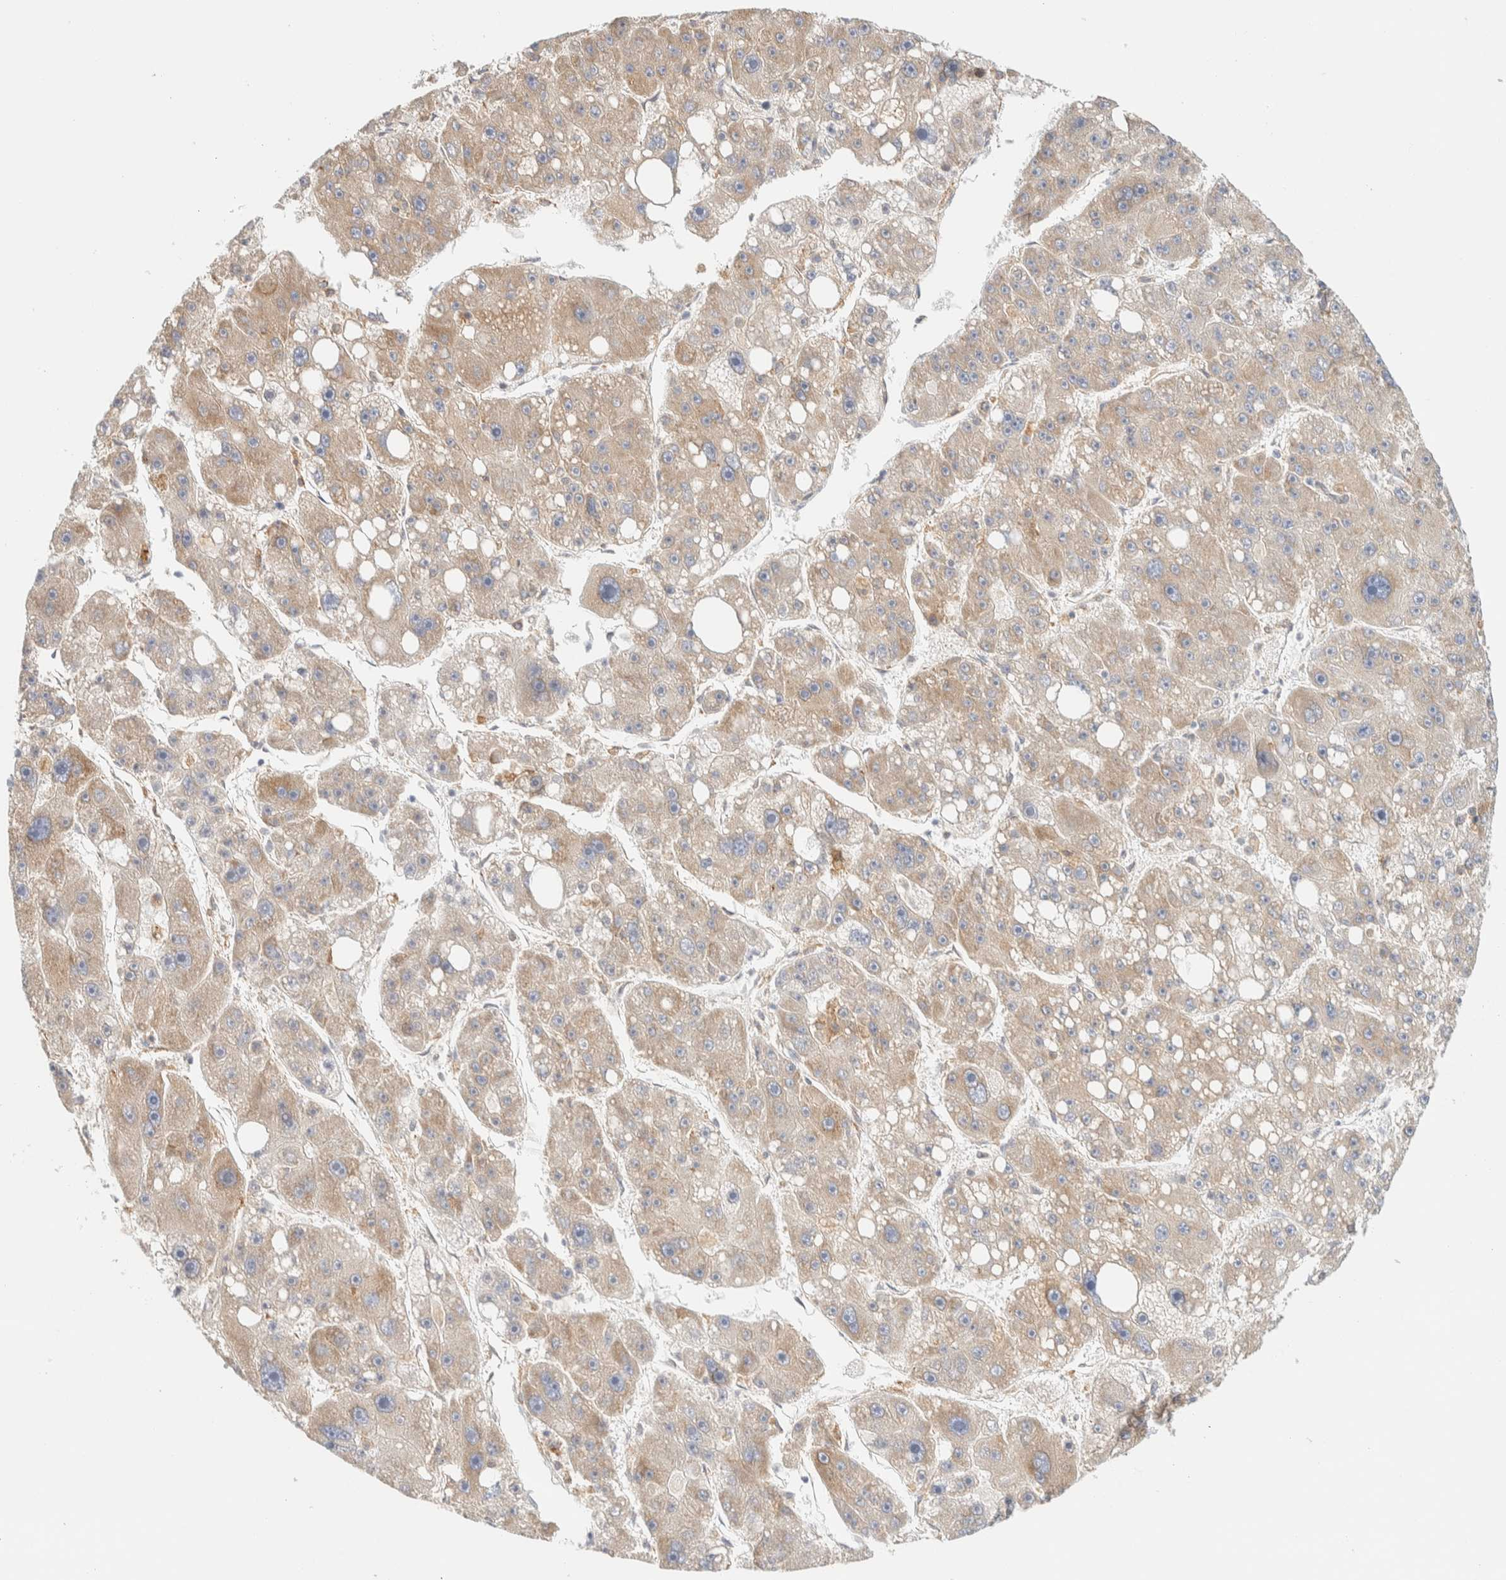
{"staining": {"intensity": "weak", "quantity": ">75%", "location": "cytoplasmic/membranous"}, "tissue": "liver cancer", "cell_type": "Tumor cells", "image_type": "cancer", "snomed": [{"axis": "morphology", "description": "Carcinoma, Hepatocellular, NOS"}, {"axis": "topography", "description": "Liver"}], "caption": "Liver cancer tissue reveals weak cytoplasmic/membranous staining in about >75% of tumor cells, visualized by immunohistochemistry.", "gene": "NT5C", "patient": {"sex": "female", "age": 61}}